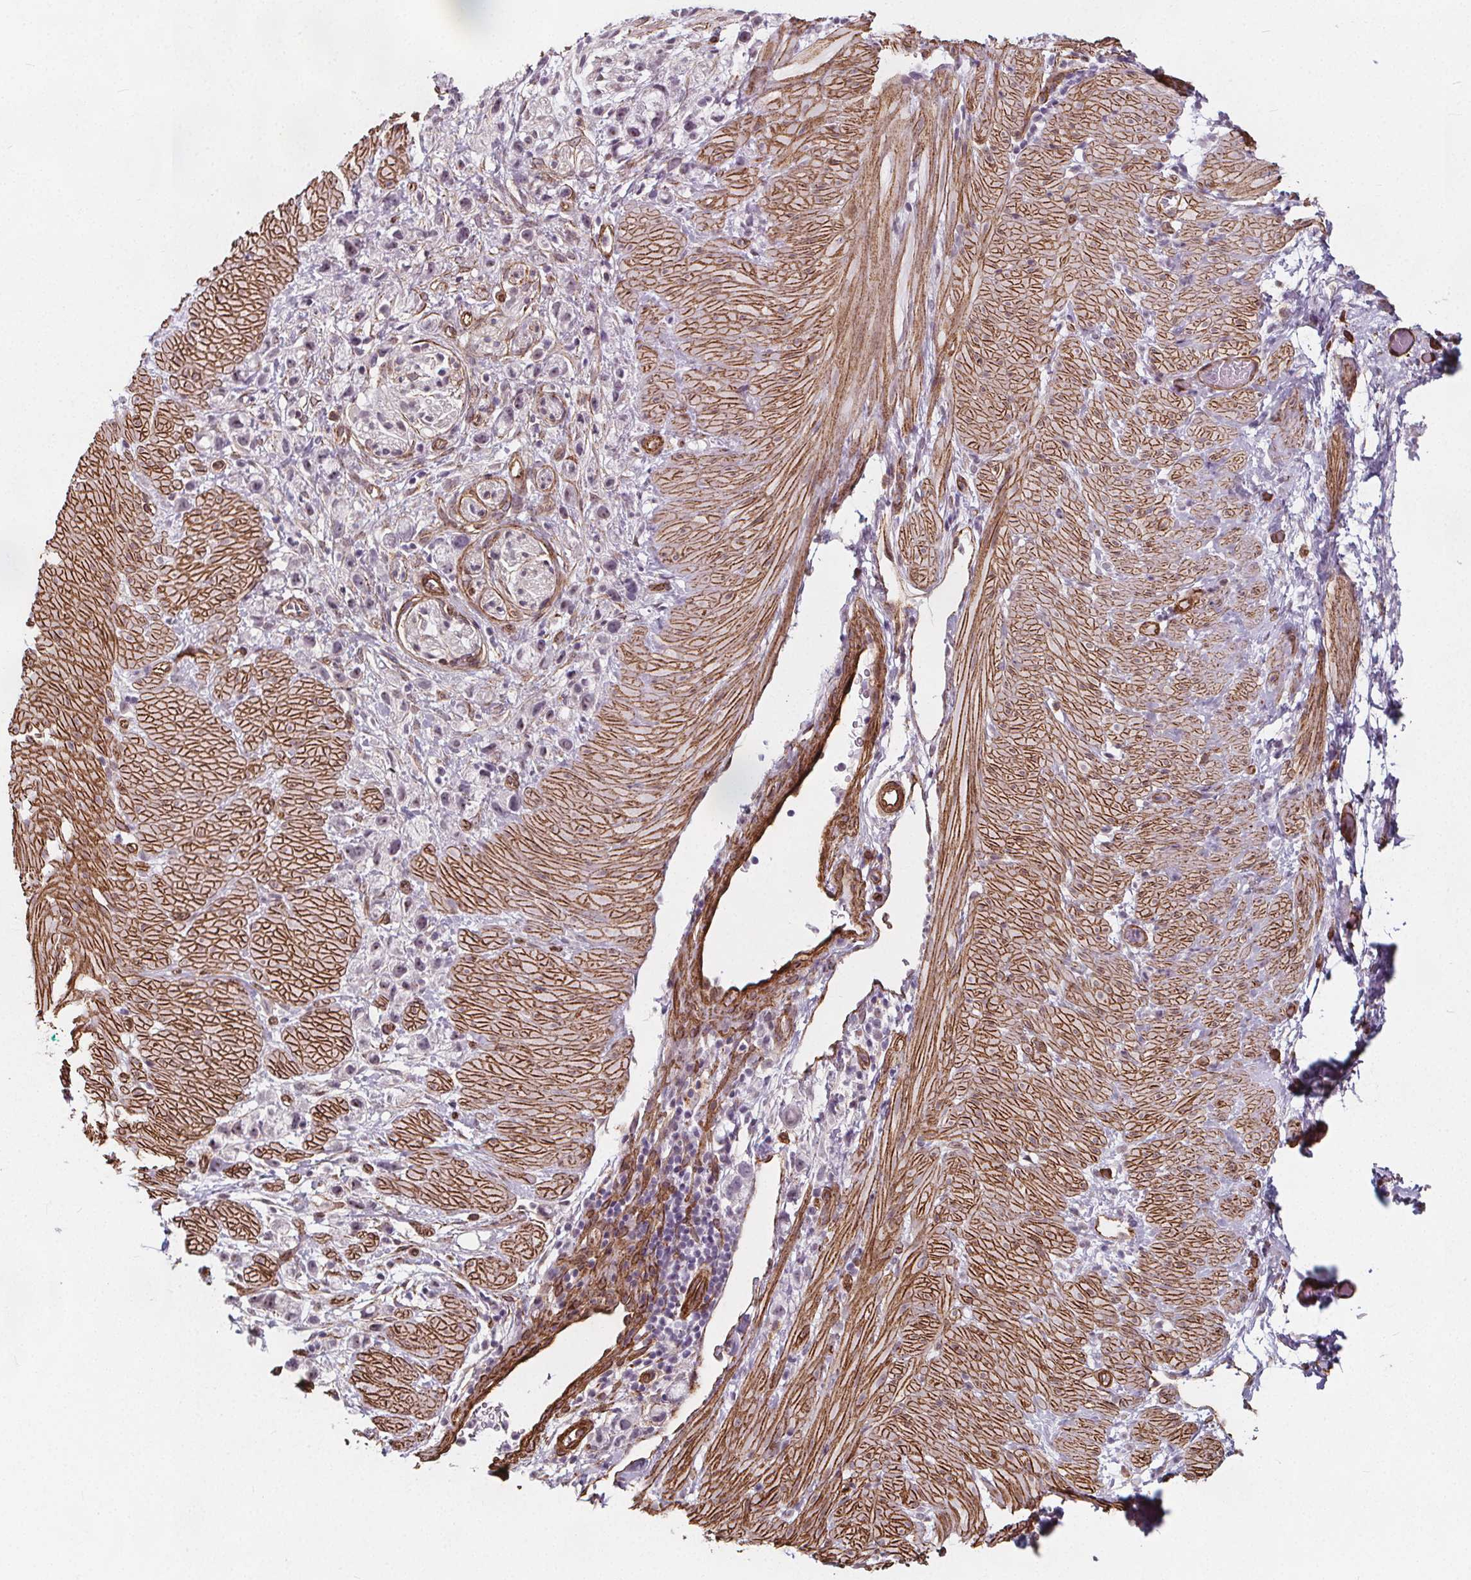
{"staining": {"intensity": "negative", "quantity": "none", "location": "none"}, "tissue": "stomach cancer", "cell_type": "Tumor cells", "image_type": "cancer", "snomed": [{"axis": "morphology", "description": "Adenocarcinoma, NOS"}, {"axis": "topography", "description": "Stomach"}], "caption": "Tumor cells show no significant protein staining in adenocarcinoma (stomach).", "gene": "HAS1", "patient": {"sex": "female", "age": 59}}